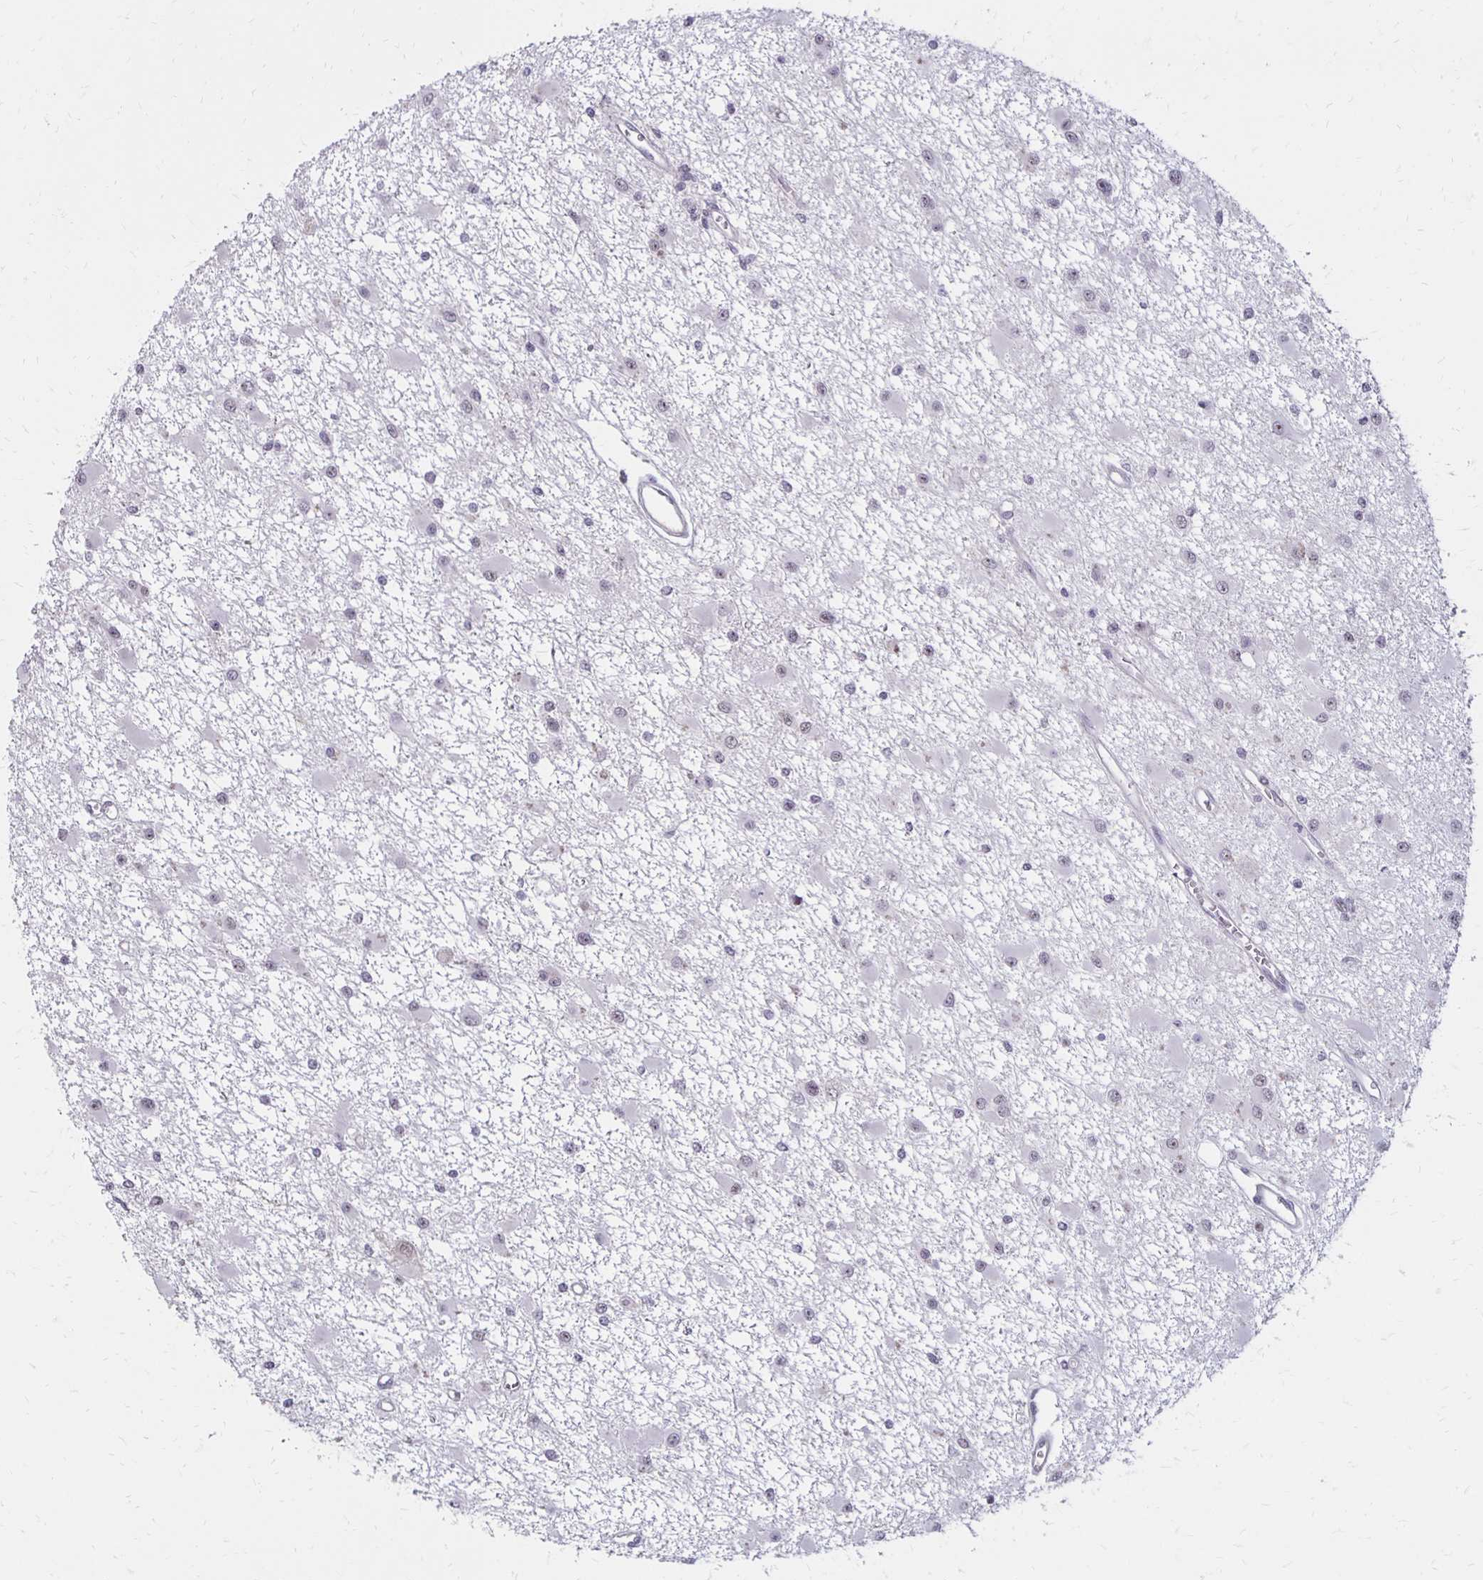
{"staining": {"intensity": "negative", "quantity": "none", "location": "none"}, "tissue": "glioma", "cell_type": "Tumor cells", "image_type": "cancer", "snomed": [{"axis": "morphology", "description": "Glioma, malignant, High grade"}, {"axis": "topography", "description": "Brain"}], "caption": "Human glioma stained for a protein using immunohistochemistry (IHC) shows no staining in tumor cells.", "gene": "DAGLA", "patient": {"sex": "male", "age": 54}}